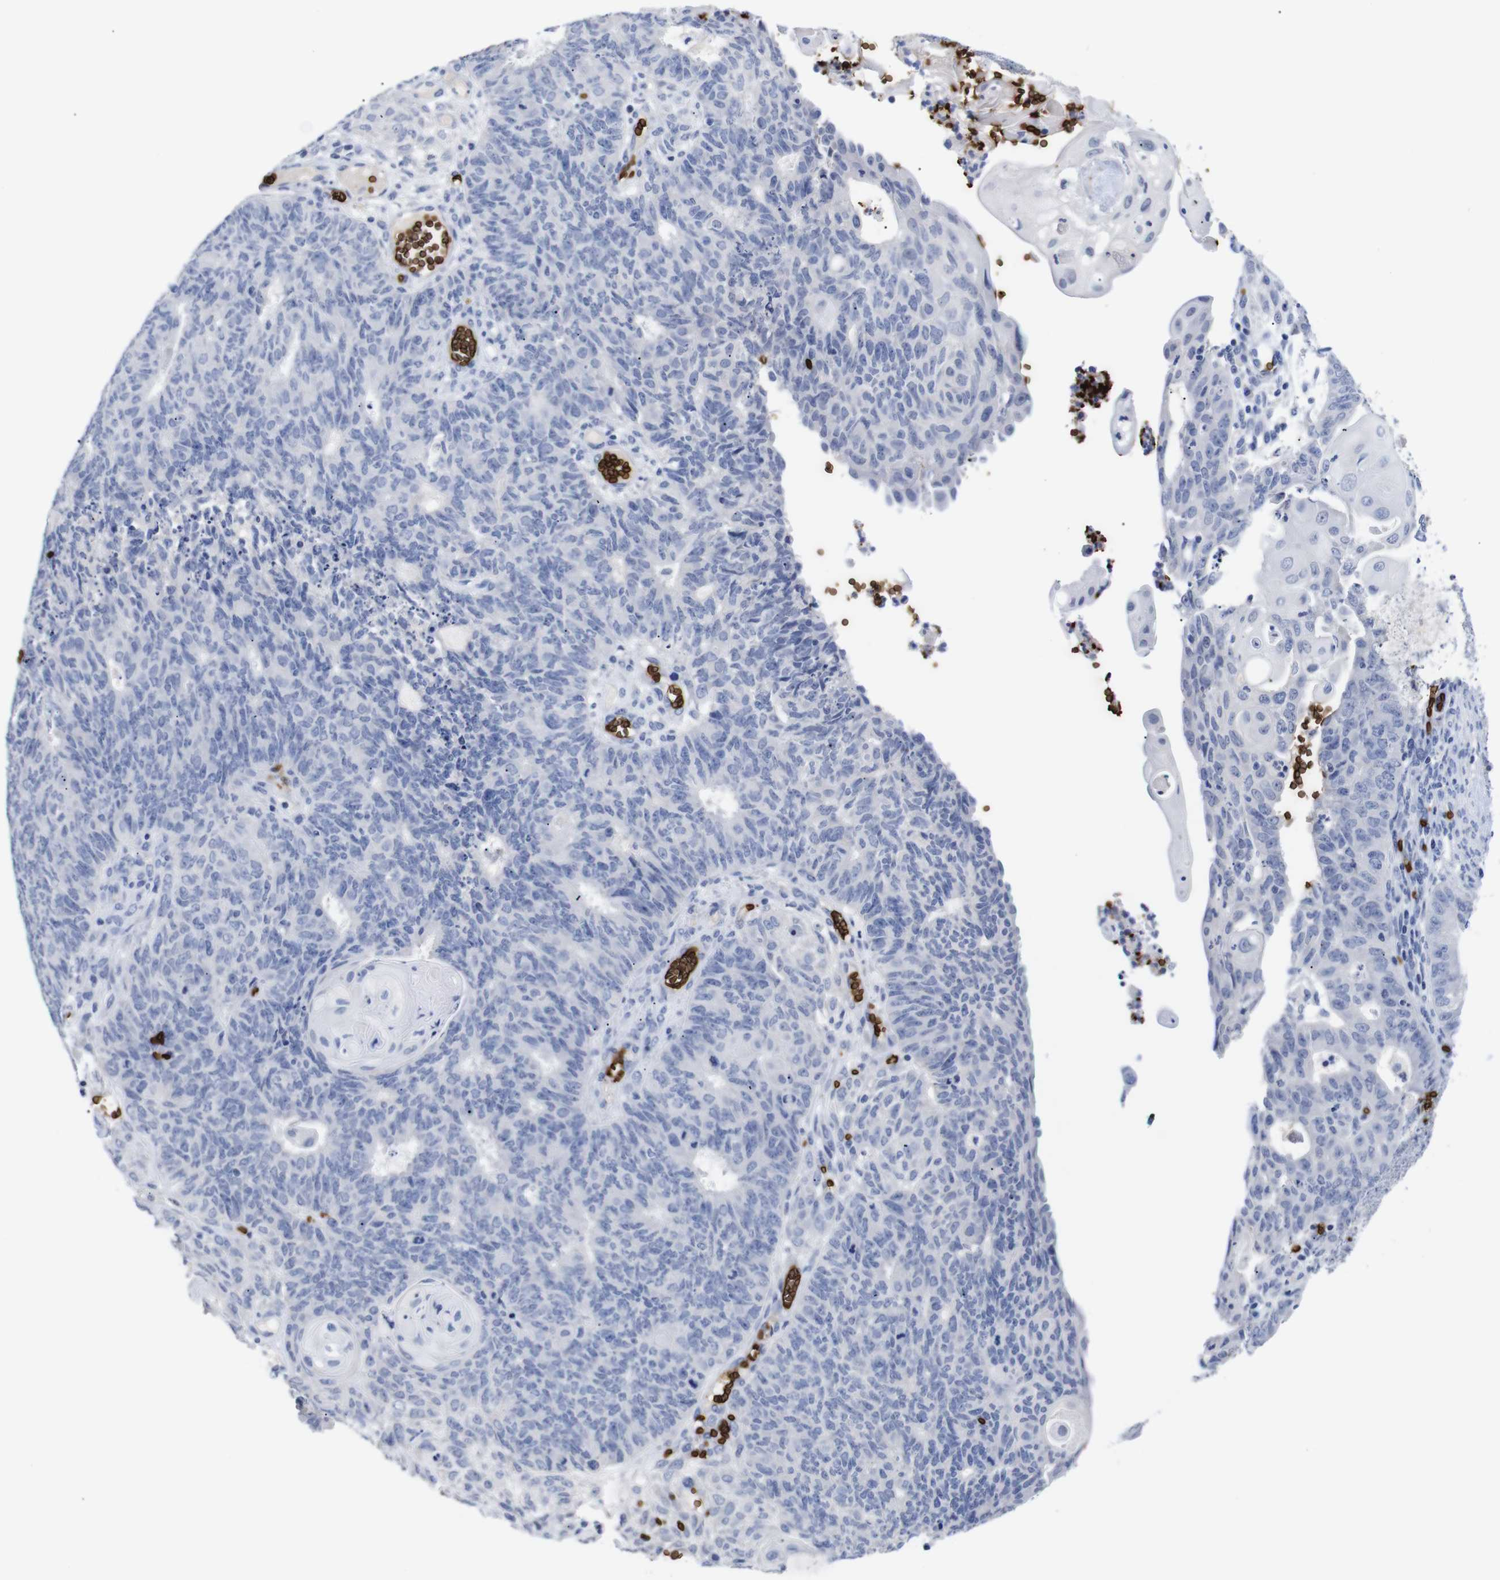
{"staining": {"intensity": "negative", "quantity": "none", "location": "none"}, "tissue": "endometrial cancer", "cell_type": "Tumor cells", "image_type": "cancer", "snomed": [{"axis": "morphology", "description": "Adenocarcinoma, NOS"}, {"axis": "topography", "description": "Endometrium"}], "caption": "An image of human endometrial cancer is negative for staining in tumor cells. (IHC, brightfield microscopy, high magnification).", "gene": "S1PR2", "patient": {"sex": "female", "age": 32}}